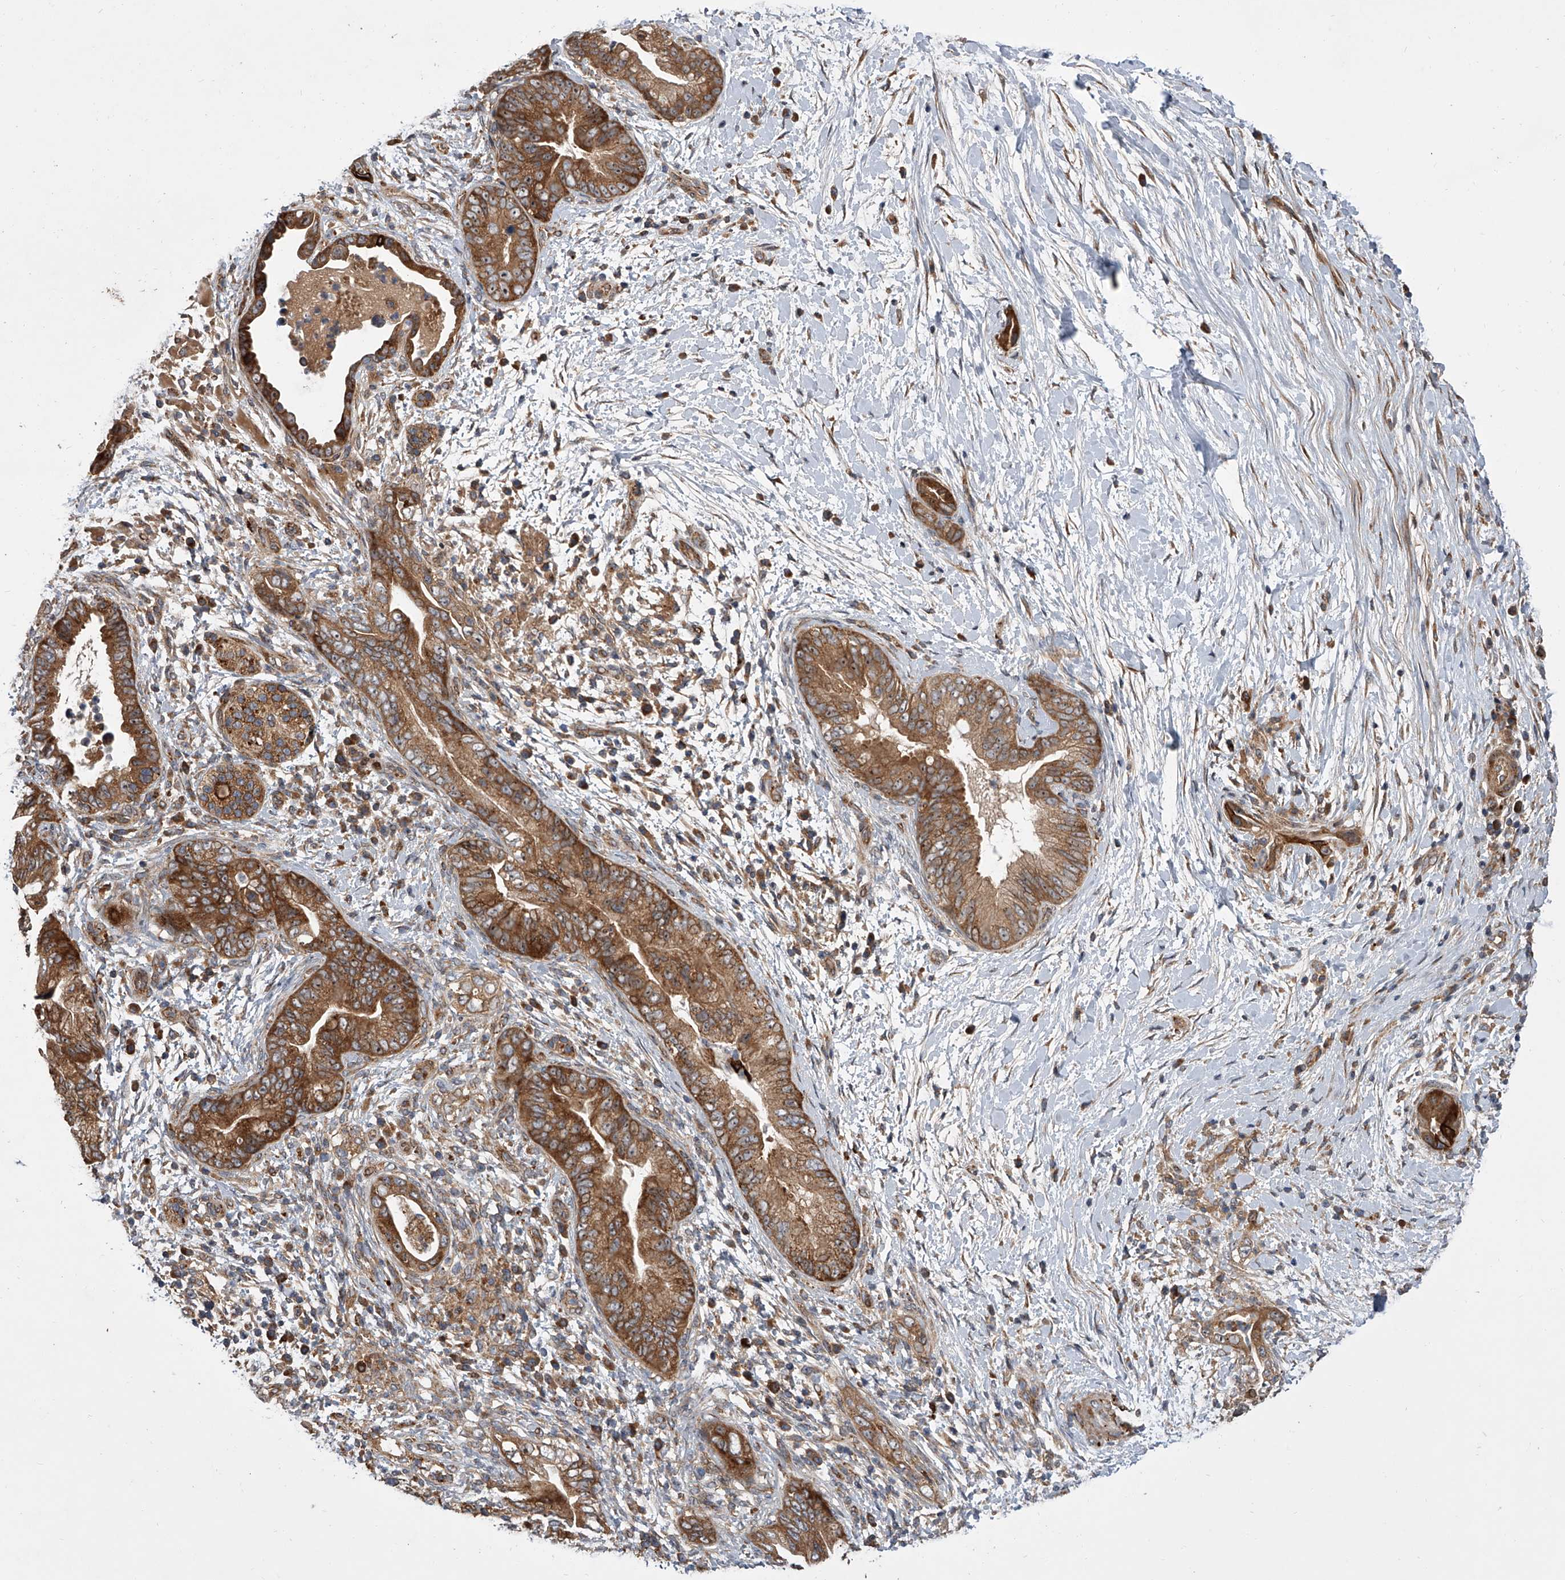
{"staining": {"intensity": "strong", "quantity": ">75%", "location": "cytoplasmic/membranous,nuclear"}, "tissue": "pancreatic cancer", "cell_type": "Tumor cells", "image_type": "cancer", "snomed": [{"axis": "morphology", "description": "Adenocarcinoma, NOS"}, {"axis": "topography", "description": "Pancreas"}], "caption": "Human pancreatic adenocarcinoma stained with a brown dye shows strong cytoplasmic/membranous and nuclear positive expression in approximately >75% of tumor cells.", "gene": "USP47", "patient": {"sex": "male", "age": 75}}